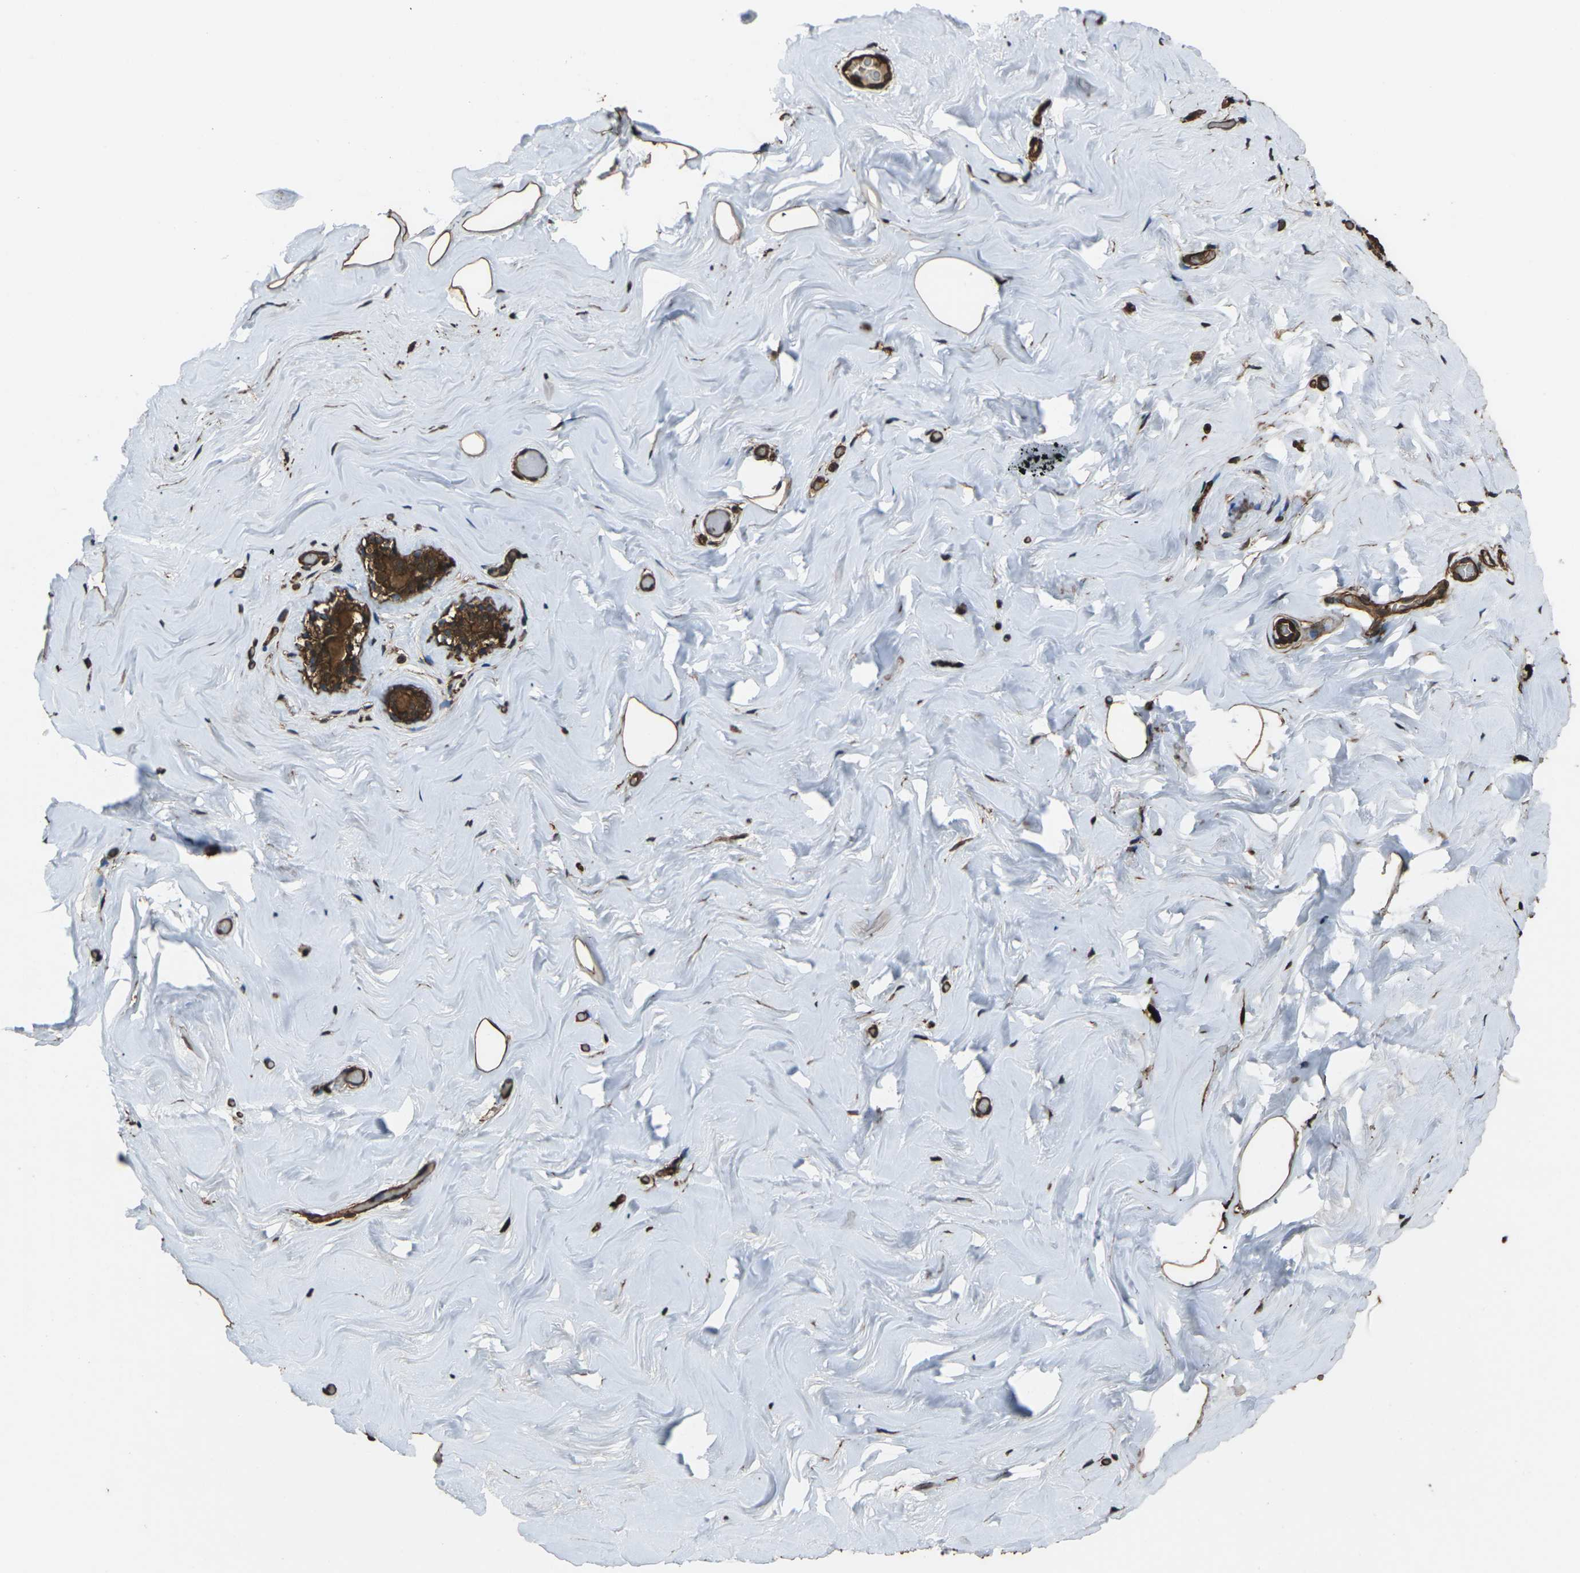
{"staining": {"intensity": "moderate", "quantity": ">75%", "location": "cytoplasmic/membranous"}, "tissue": "breast", "cell_type": "Adipocytes", "image_type": "normal", "snomed": [{"axis": "morphology", "description": "Normal tissue, NOS"}, {"axis": "topography", "description": "Breast"}], "caption": "Immunohistochemical staining of normal human breast shows medium levels of moderate cytoplasmic/membranous positivity in approximately >75% of adipocytes. Immunohistochemistry stains the protein of interest in brown and the nuclei are stained blue.", "gene": "DHPS", "patient": {"sex": "female", "age": 75}}